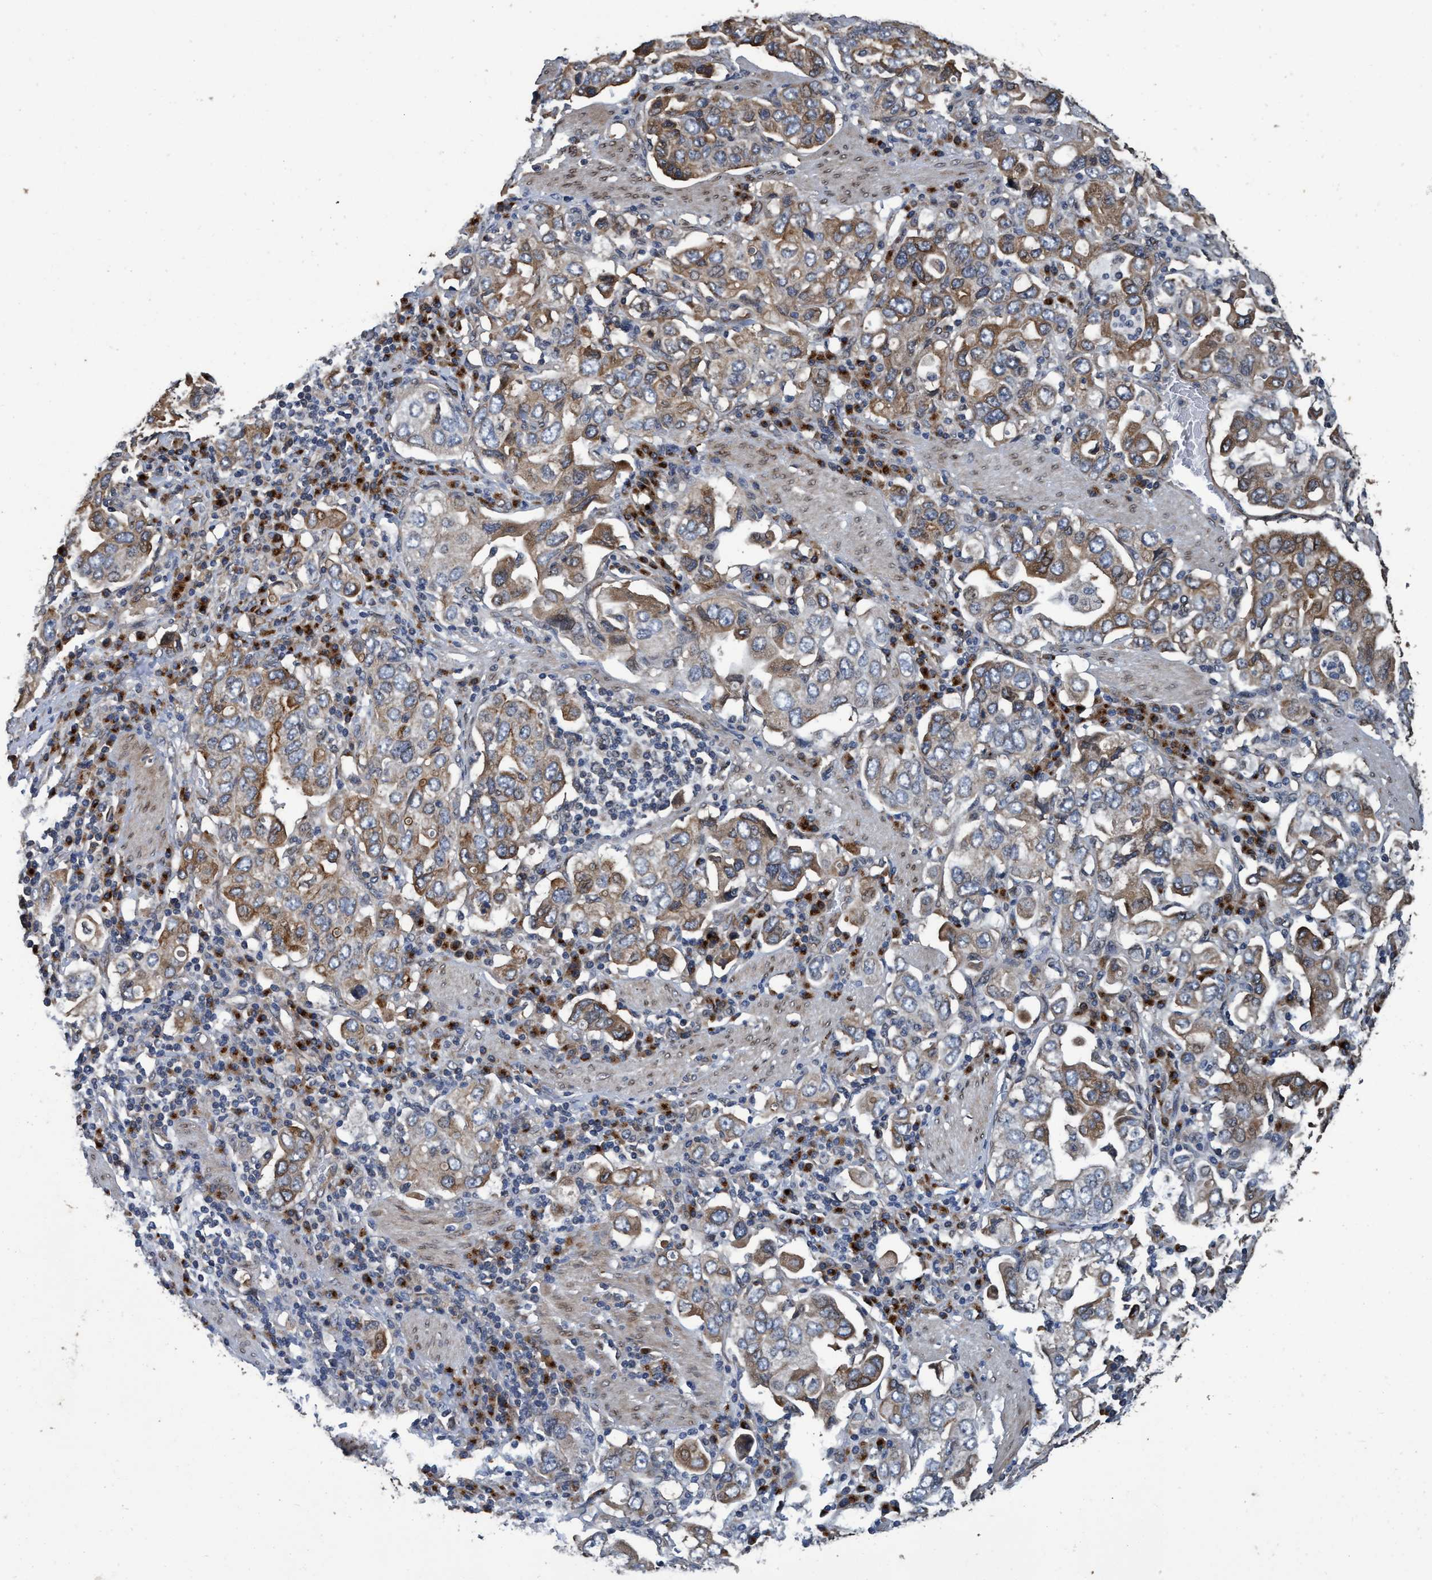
{"staining": {"intensity": "moderate", "quantity": "25%-75%", "location": "cytoplasmic/membranous"}, "tissue": "stomach cancer", "cell_type": "Tumor cells", "image_type": "cancer", "snomed": [{"axis": "morphology", "description": "Adenocarcinoma, NOS"}, {"axis": "topography", "description": "Stomach, upper"}], "caption": "The image demonstrates a brown stain indicating the presence of a protein in the cytoplasmic/membranous of tumor cells in stomach cancer.", "gene": "MACC1", "patient": {"sex": "male", "age": 62}}